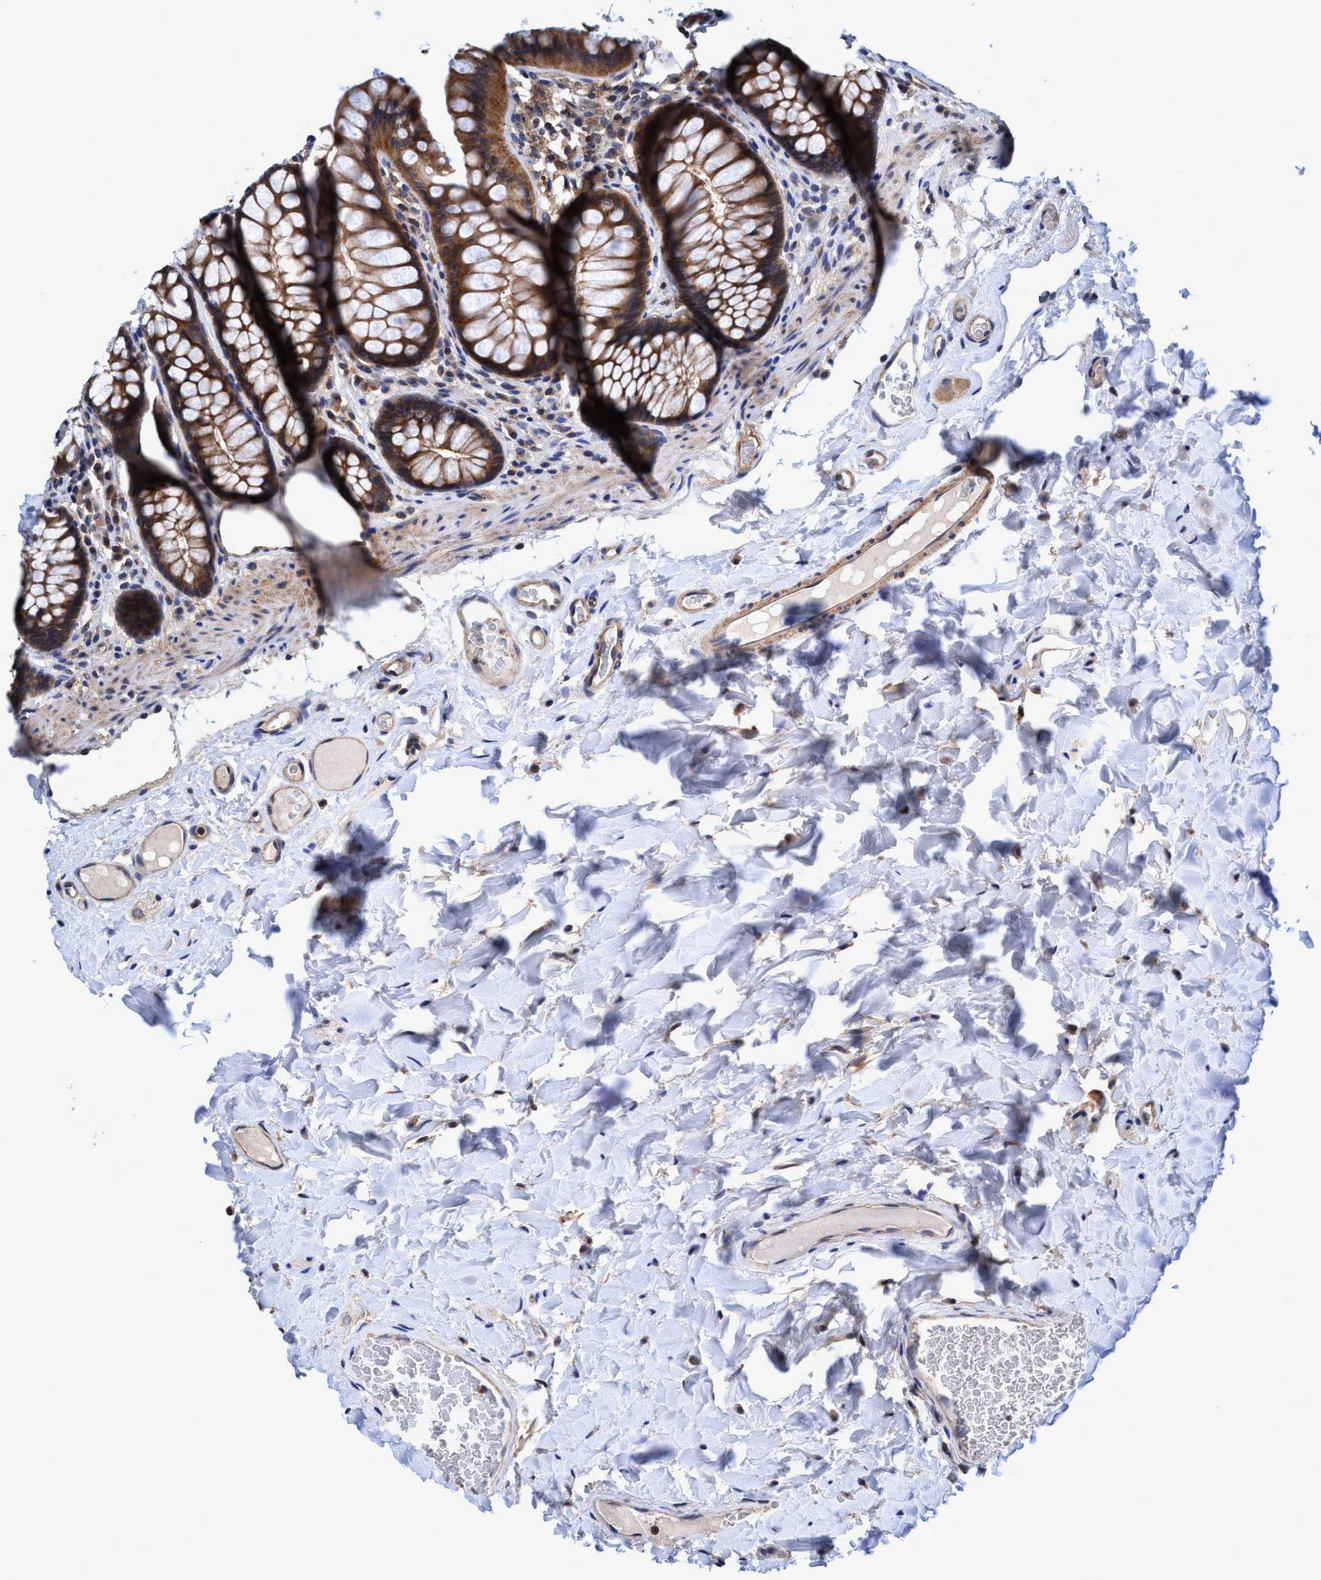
{"staining": {"intensity": "moderate", "quantity": ">75%", "location": "cytoplasmic/membranous"}, "tissue": "colon", "cell_type": "Endothelial cells", "image_type": "normal", "snomed": [{"axis": "morphology", "description": "Normal tissue, NOS"}, {"axis": "topography", "description": "Colon"}], "caption": "IHC image of normal colon: colon stained using IHC displays medium levels of moderate protein expression localized specifically in the cytoplasmic/membranous of endothelial cells, appearing as a cytoplasmic/membranous brown color.", "gene": "CALCOCO2", "patient": {"sex": "female", "age": 55}}